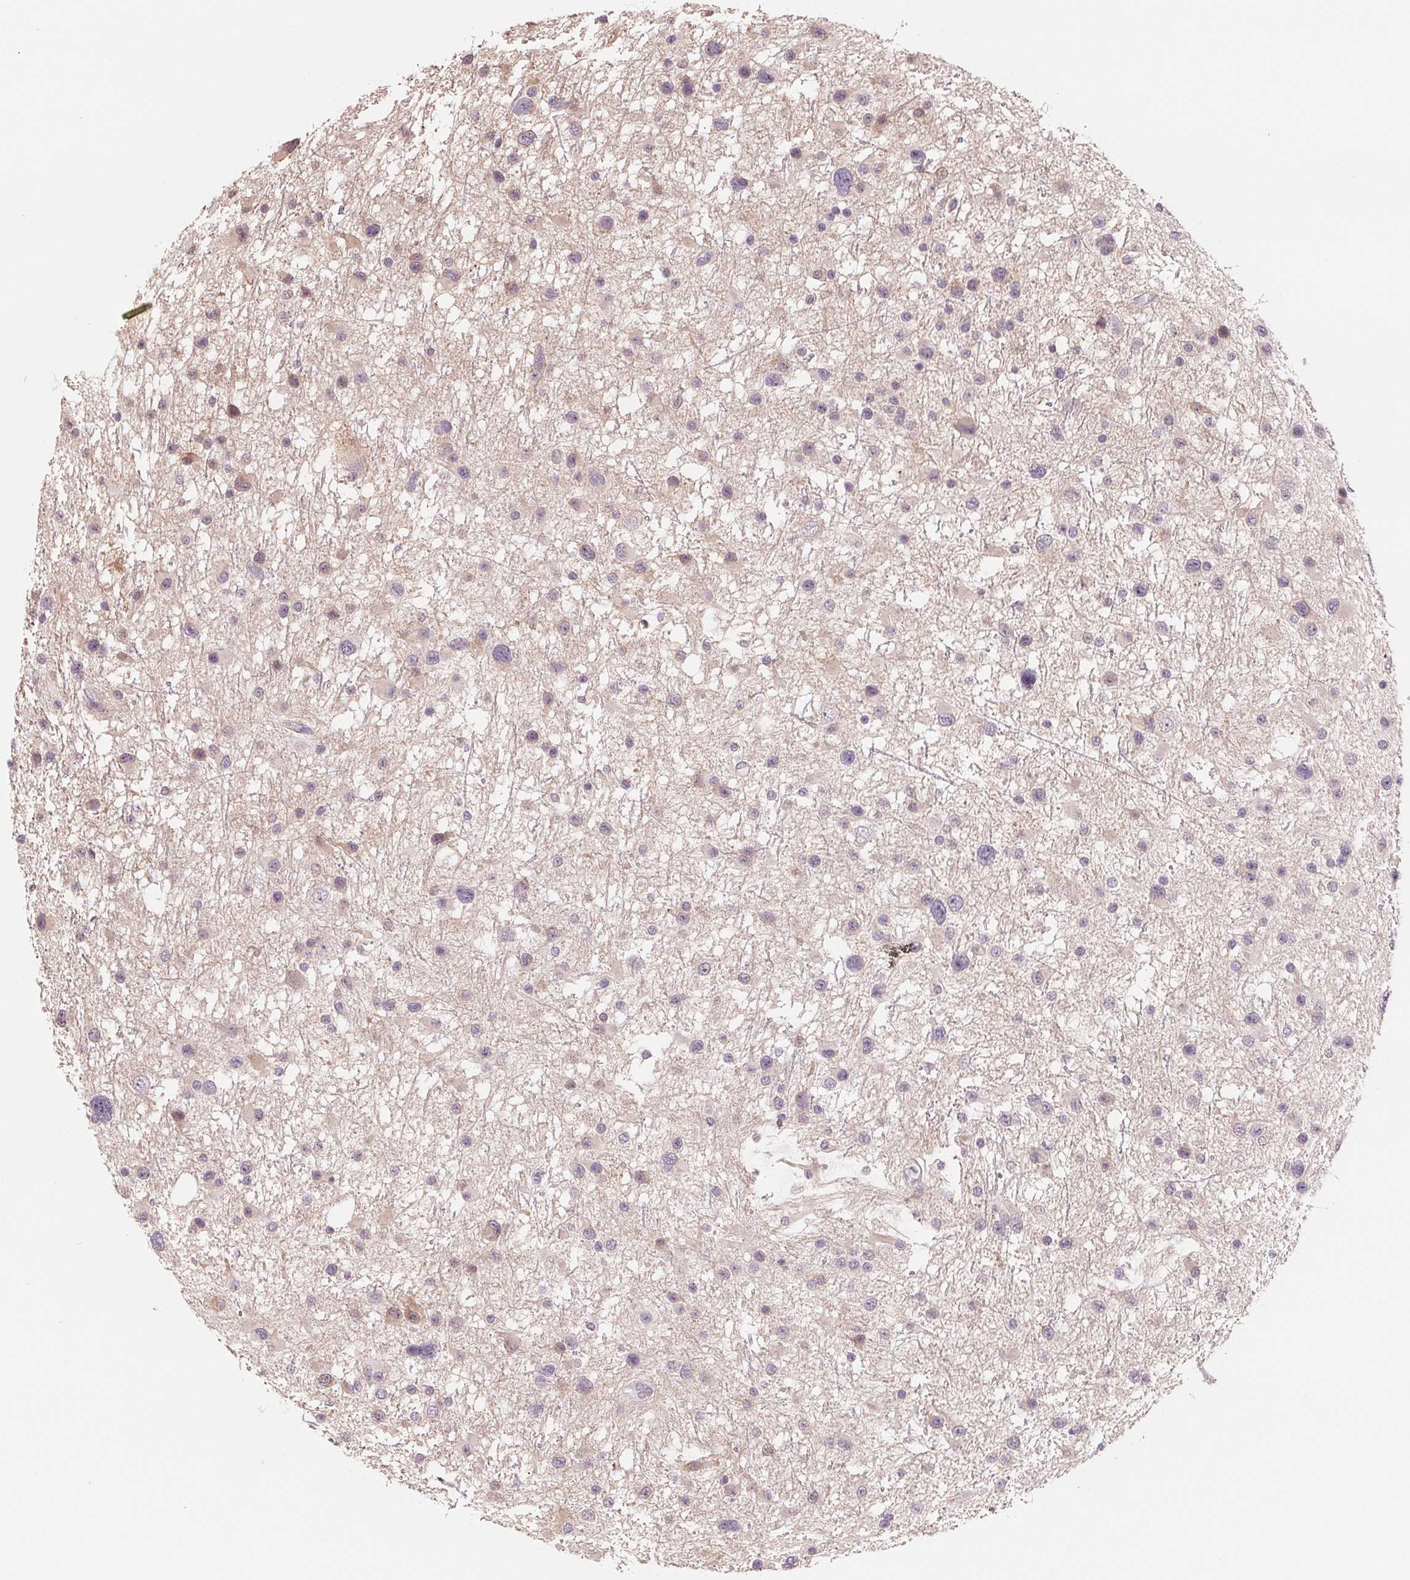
{"staining": {"intensity": "negative", "quantity": "none", "location": "none"}, "tissue": "glioma", "cell_type": "Tumor cells", "image_type": "cancer", "snomed": [{"axis": "morphology", "description": "Glioma, malignant, Low grade"}, {"axis": "topography", "description": "Brain"}], "caption": "A photomicrograph of glioma stained for a protein displays no brown staining in tumor cells.", "gene": "VTCN1", "patient": {"sex": "female", "age": 32}}